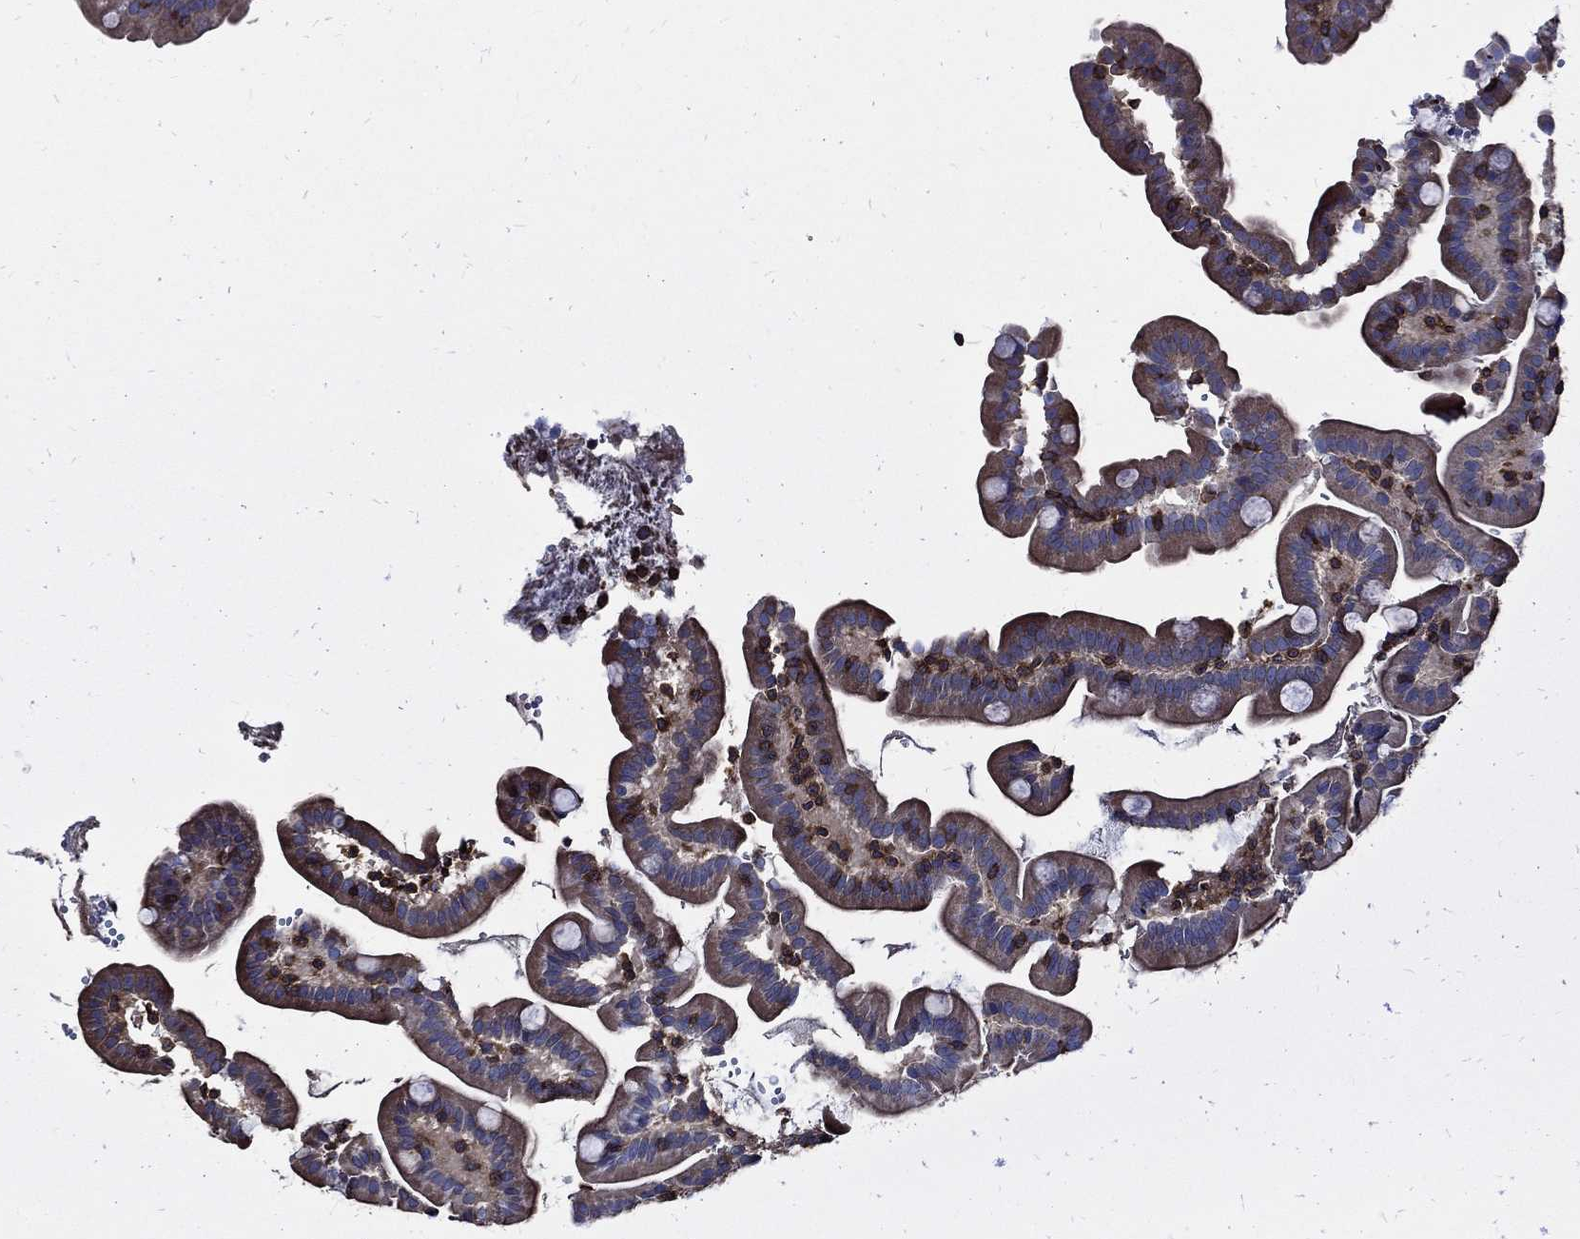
{"staining": {"intensity": "negative", "quantity": "none", "location": "none"}, "tissue": "small intestine", "cell_type": "Glandular cells", "image_type": "normal", "snomed": [{"axis": "morphology", "description": "Normal tissue, NOS"}, {"axis": "topography", "description": "Small intestine"}], "caption": "The IHC image has no significant staining in glandular cells of small intestine.", "gene": "AGAP2", "patient": {"sex": "female", "age": 44}}